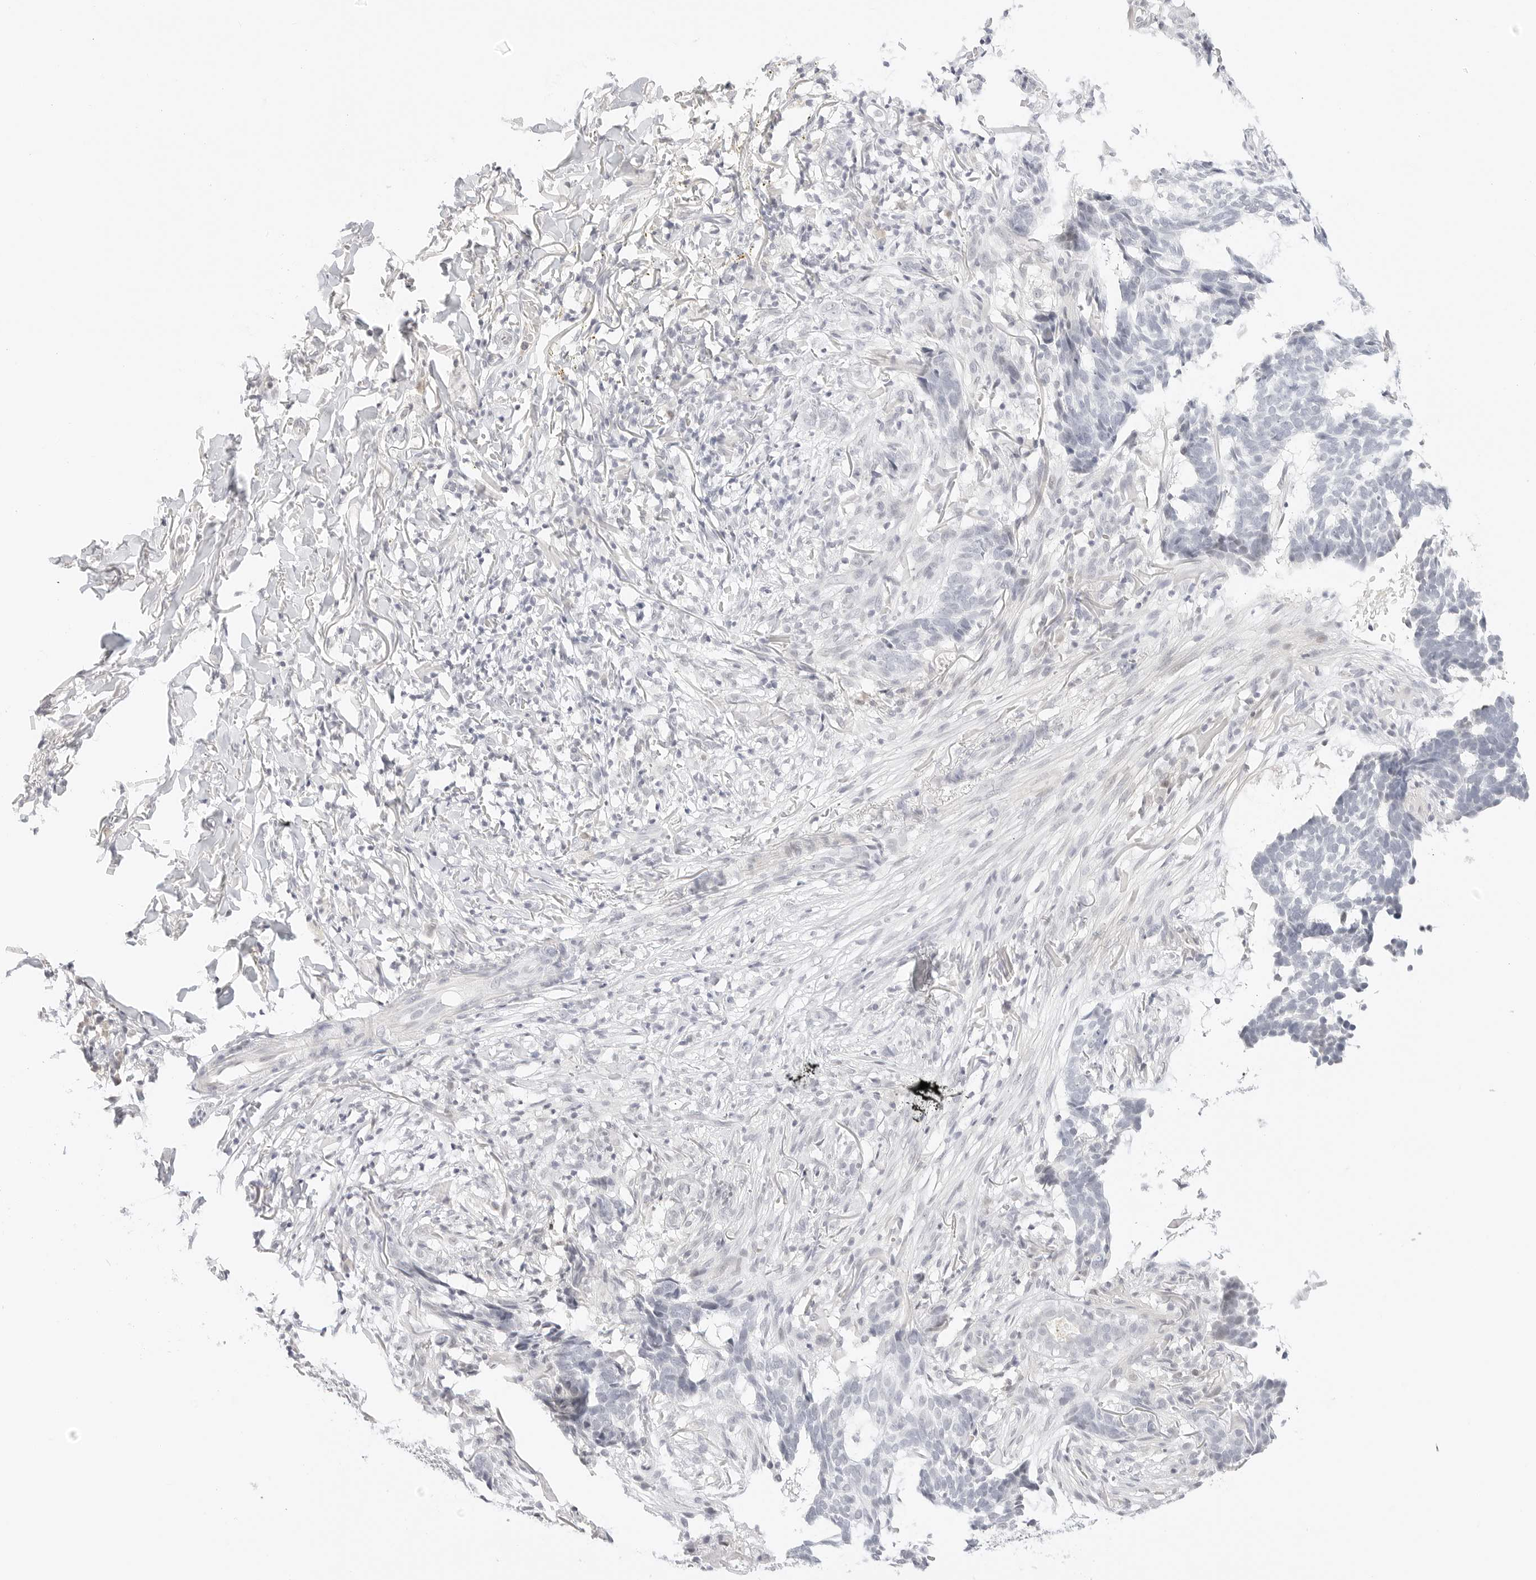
{"staining": {"intensity": "negative", "quantity": "none", "location": "none"}, "tissue": "skin cancer", "cell_type": "Tumor cells", "image_type": "cancer", "snomed": [{"axis": "morphology", "description": "Basal cell carcinoma"}, {"axis": "topography", "description": "Skin"}], "caption": "Basal cell carcinoma (skin) was stained to show a protein in brown. There is no significant expression in tumor cells. (Immunohistochemistry (ihc), brightfield microscopy, high magnification).", "gene": "XKR4", "patient": {"sex": "male", "age": 85}}